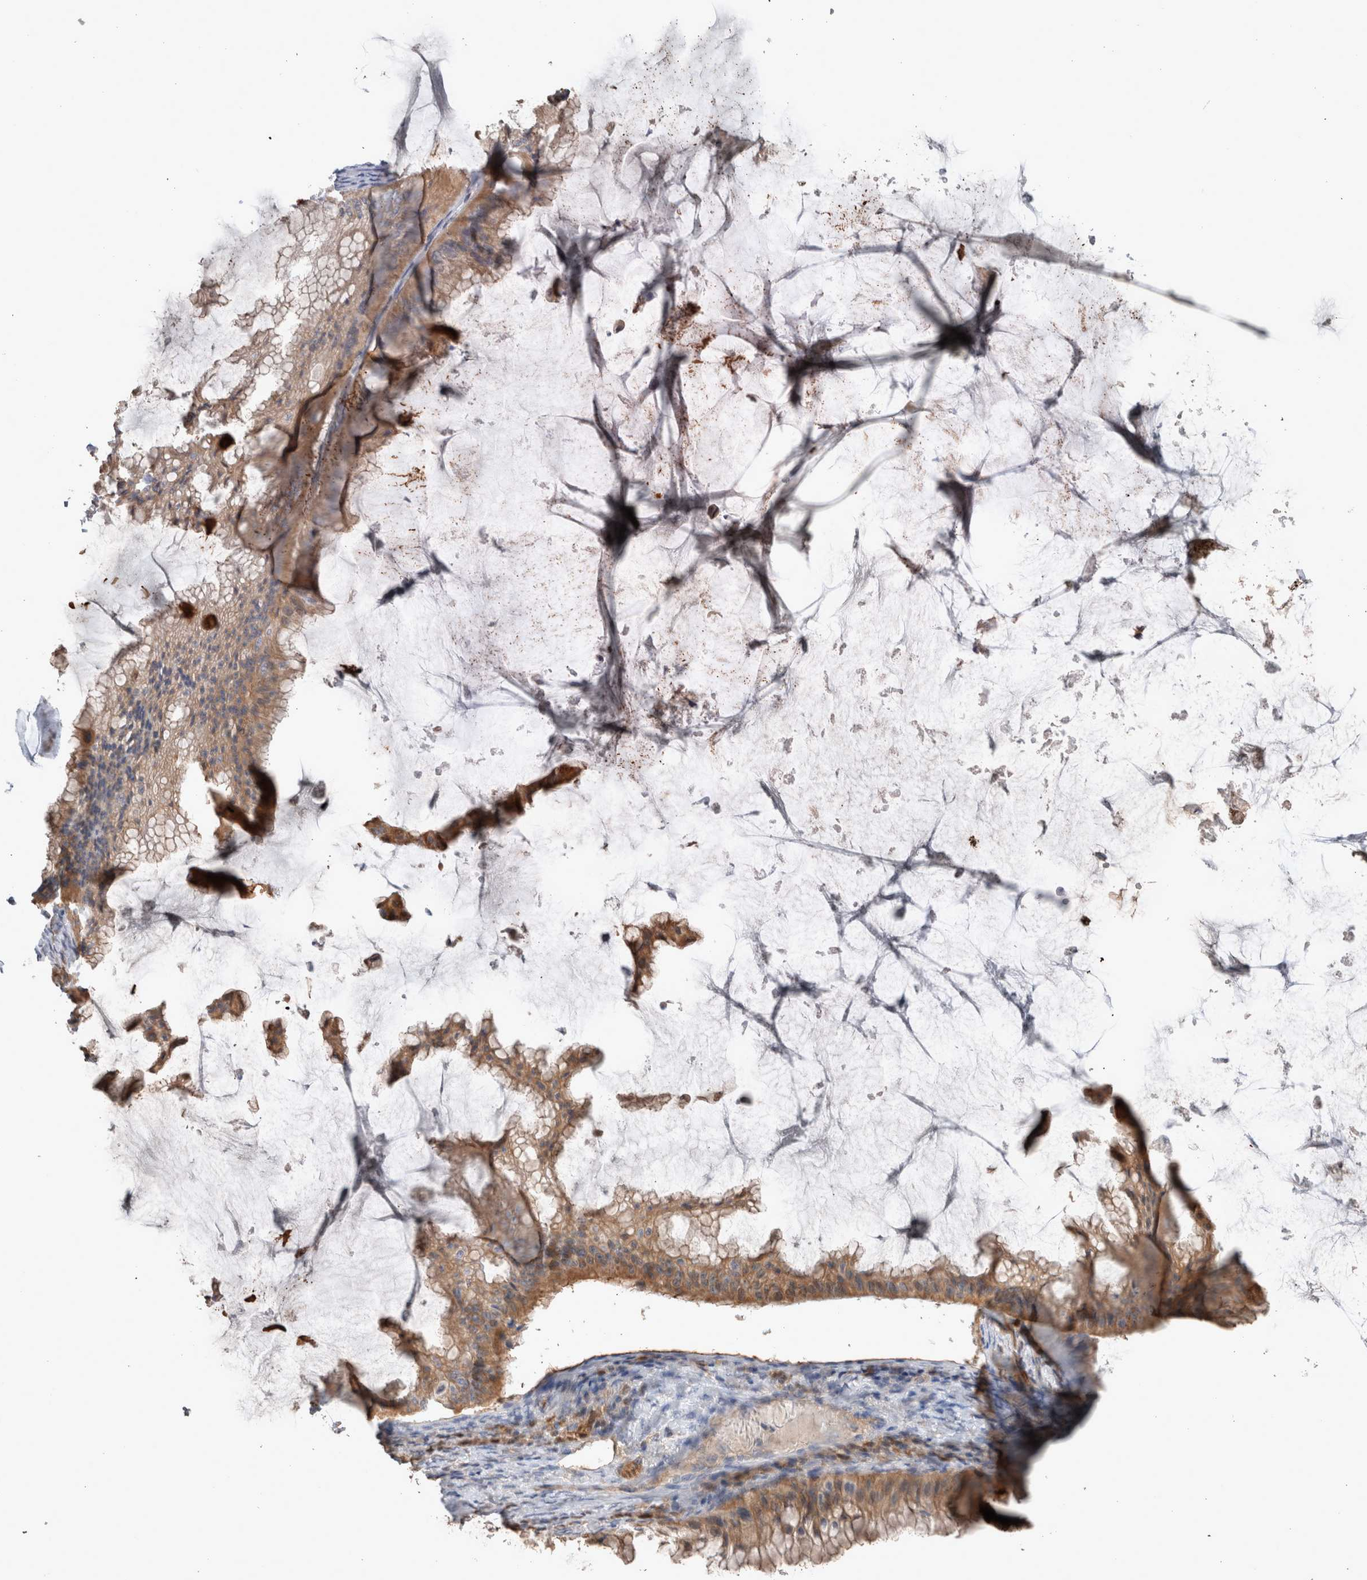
{"staining": {"intensity": "moderate", "quantity": ">75%", "location": "cytoplasmic/membranous"}, "tissue": "ovarian cancer", "cell_type": "Tumor cells", "image_type": "cancer", "snomed": [{"axis": "morphology", "description": "Cystadenocarcinoma, mucinous, NOS"}, {"axis": "topography", "description": "Ovary"}], "caption": "Ovarian cancer (mucinous cystadenocarcinoma) stained with DAB (3,3'-diaminobenzidine) immunohistochemistry displays medium levels of moderate cytoplasmic/membranous staining in approximately >75% of tumor cells. The staining was performed using DAB (3,3'-diaminobenzidine) to visualize the protein expression in brown, while the nuclei were stained in blue with hematoxylin (Magnification: 20x).", "gene": "BCAM", "patient": {"sex": "female", "age": 61}}